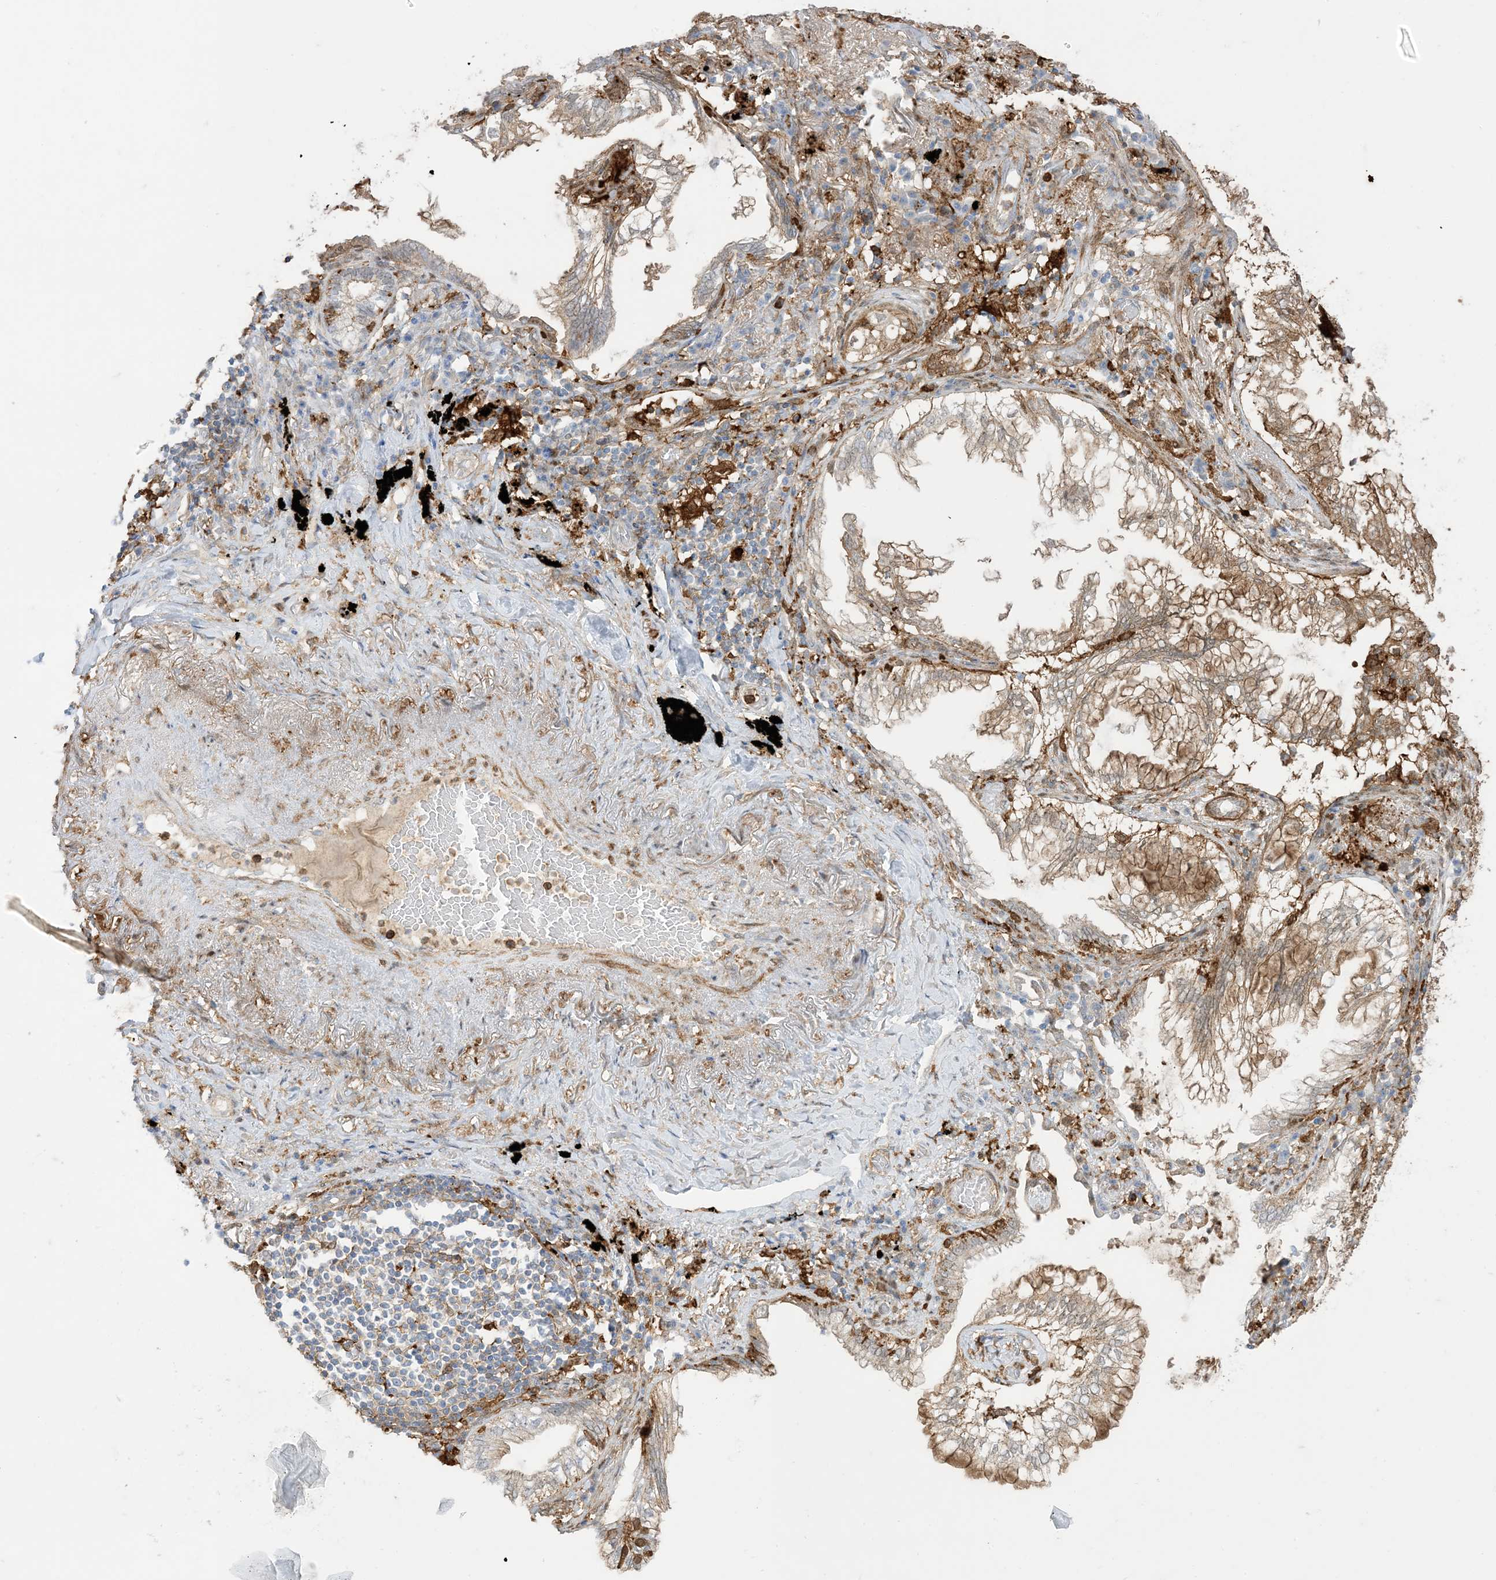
{"staining": {"intensity": "moderate", "quantity": ">75%", "location": "cytoplasmic/membranous"}, "tissue": "lung cancer", "cell_type": "Tumor cells", "image_type": "cancer", "snomed": [{"axis": "morphology", "description": "Adenocarcinoma, NOS"}, {"axis": "topography", "description": "Lung"}], "caption": "Immunohistochemistry (IHC) (DAB) staining of lung cancer (adenocarcinoma) reveals moderate cytoplasmic/membranous protein expression in approximately >75% of tumor cells.", "gene": "GSN", "patient": {"sex": "female", "age": 70}}